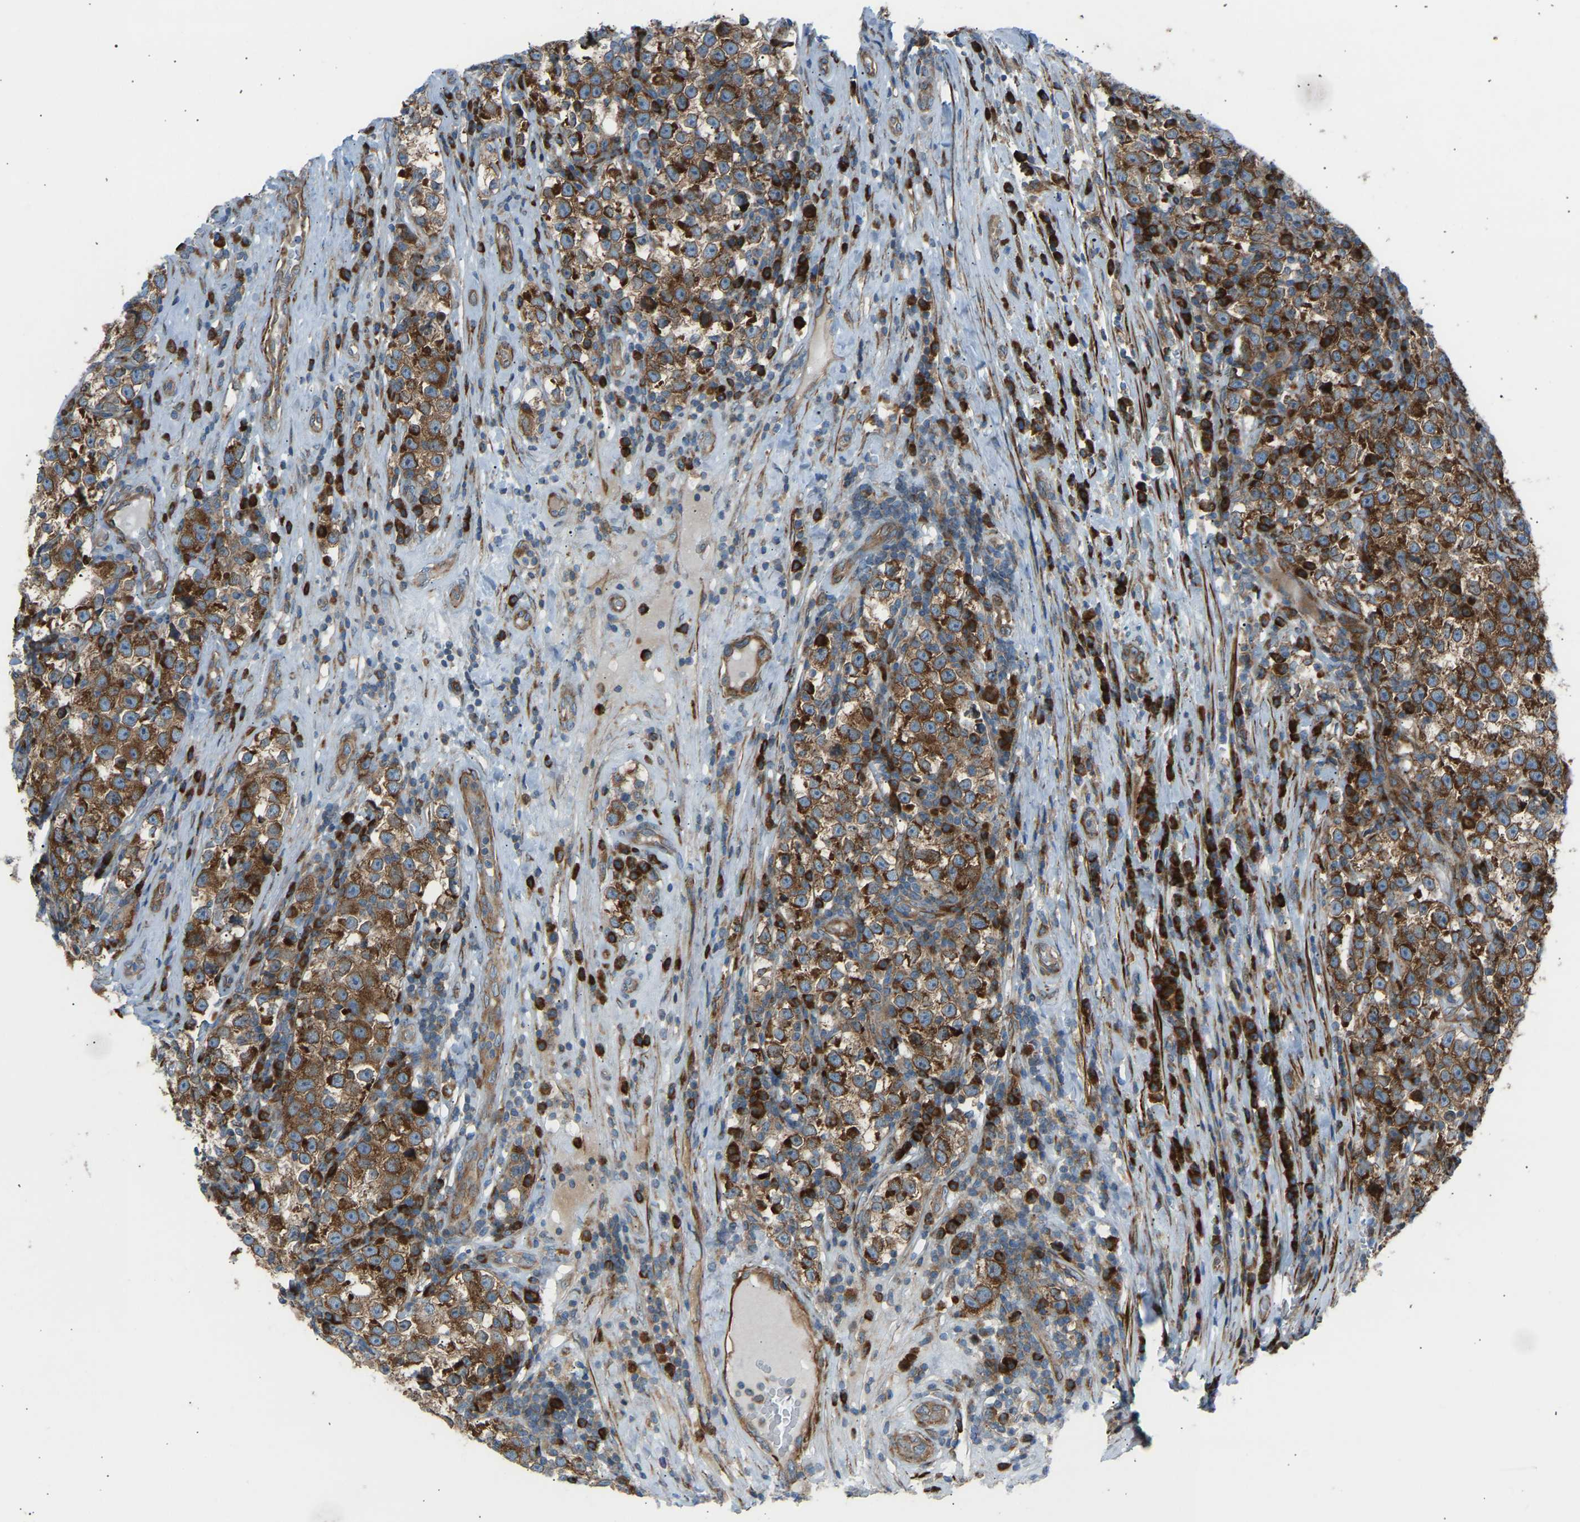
{"staining": {"intensity": "strong", "quantity": ">75%", "location": "cytoplasmic/membranous"}, "tissue": "testis cancer", "cell_type": "Tumor cells", "image_type": "cancer", "snomed": [{"axis": "morphology", "description": "Normal tissue, NOS"}, {"axis": "morphology", "description": "Seminoma, NOS"}, {"axis": "topography", "description": "Testis"}], "caption": "IHC histopathology image of neoplastic tissue: seminoma (testis) stained using IHC demonstrates high levels of strong protein expression localized specifically in the cytoplasmic/membranous of tumor cells, appearing as a cytoplasmic/membranous brown color.", "gene": "VPS41", "patient": {"sex": "male", "age": 43}}